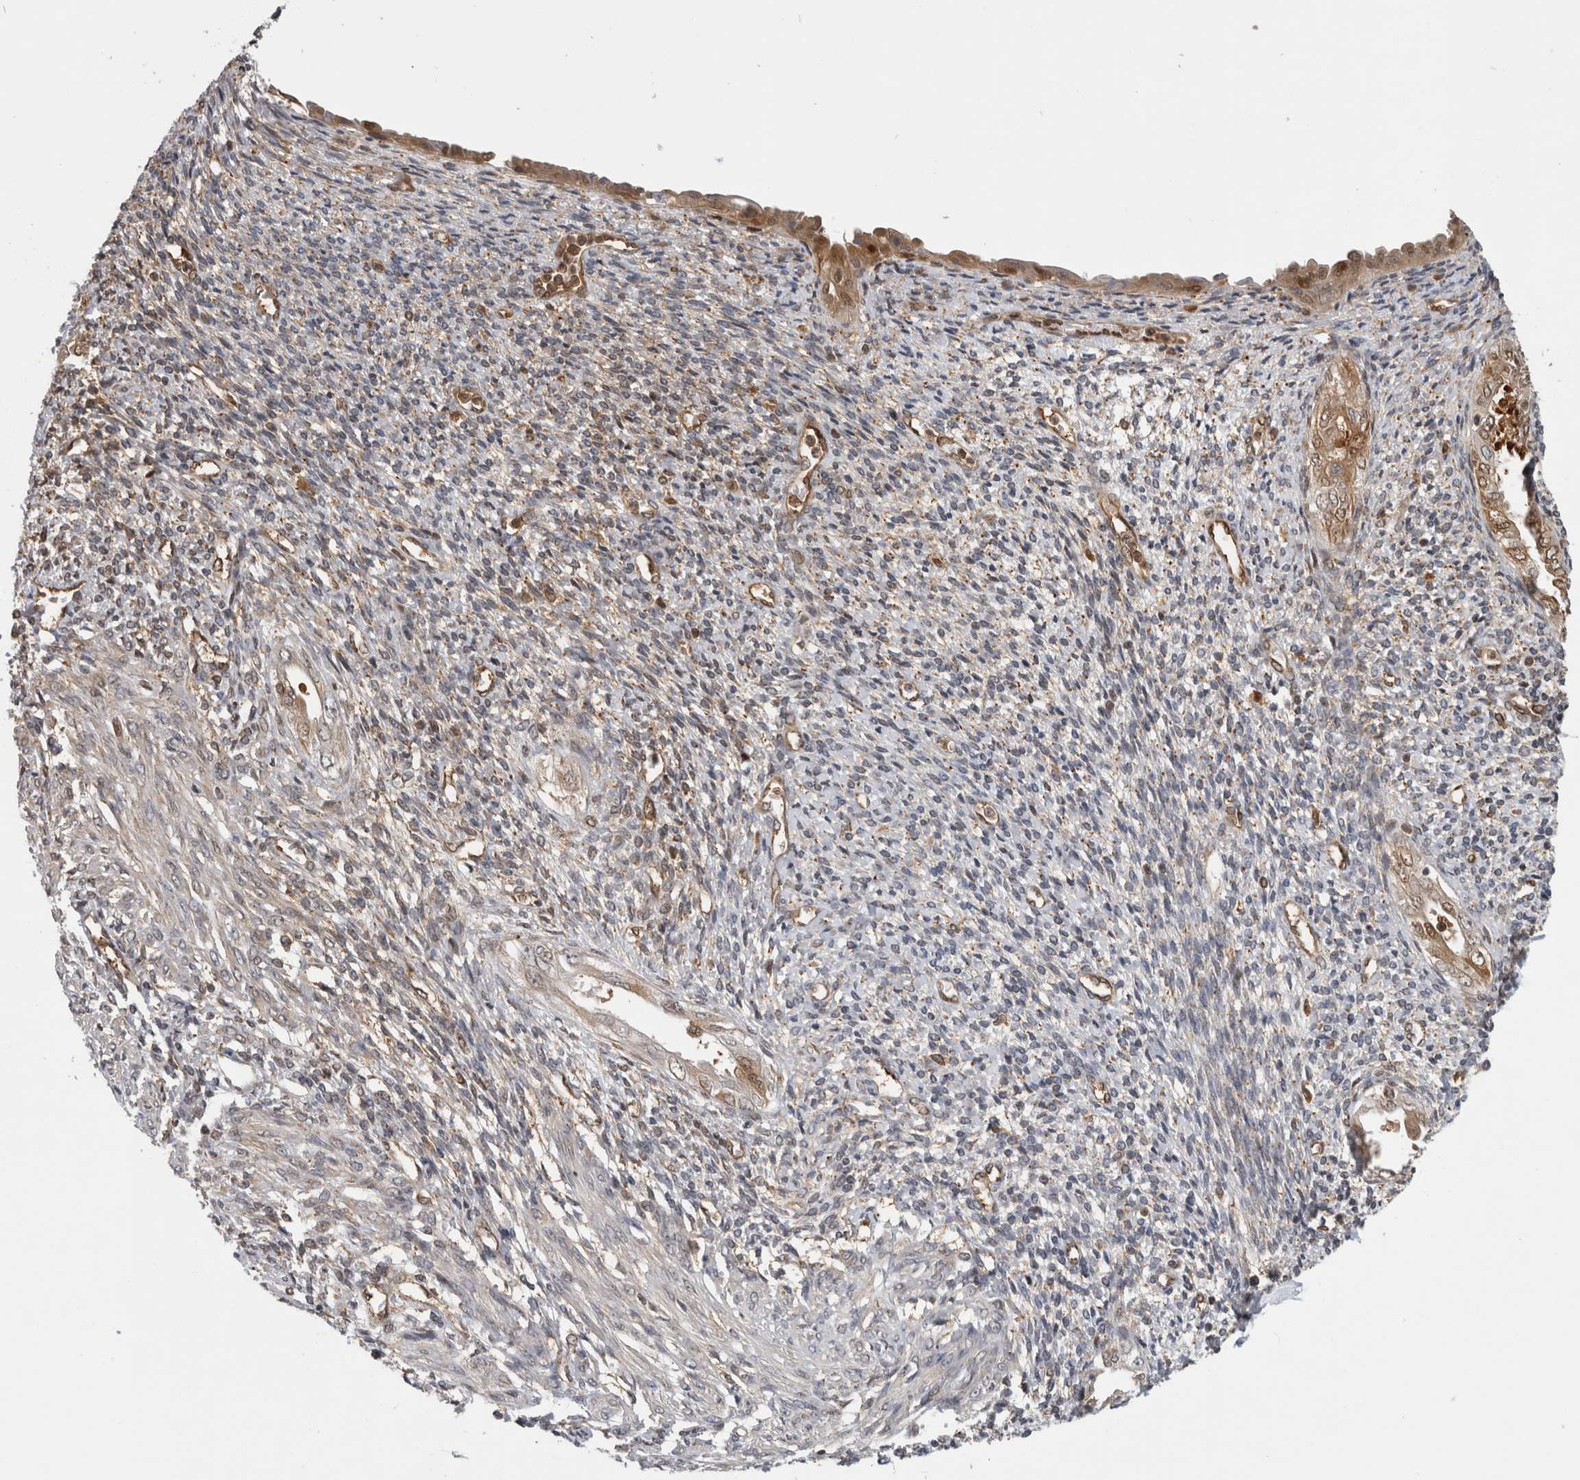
{"staining": {"intensity": "negative", "quantity": "none", "location": "none"}, "tissue": "endometrium", "cell_type": "Cells in endometrial stroma", "image_type": "normal", "snomed": [{"axis": "morphology", "description": "Normal tissue, NOS"}, {"axis": "topography", "description": "Endometrium"}], "caption": "Immunohistochemistry of benign endometrium shows no staining in cells in endometrial stroma. (Brightfield microscopy of DAB (3,3'-diaminobenzidine) immunohistochemistry at high magnification).", "gene": "ASTN2", "patient": {"sex": "female", "age": 66}}